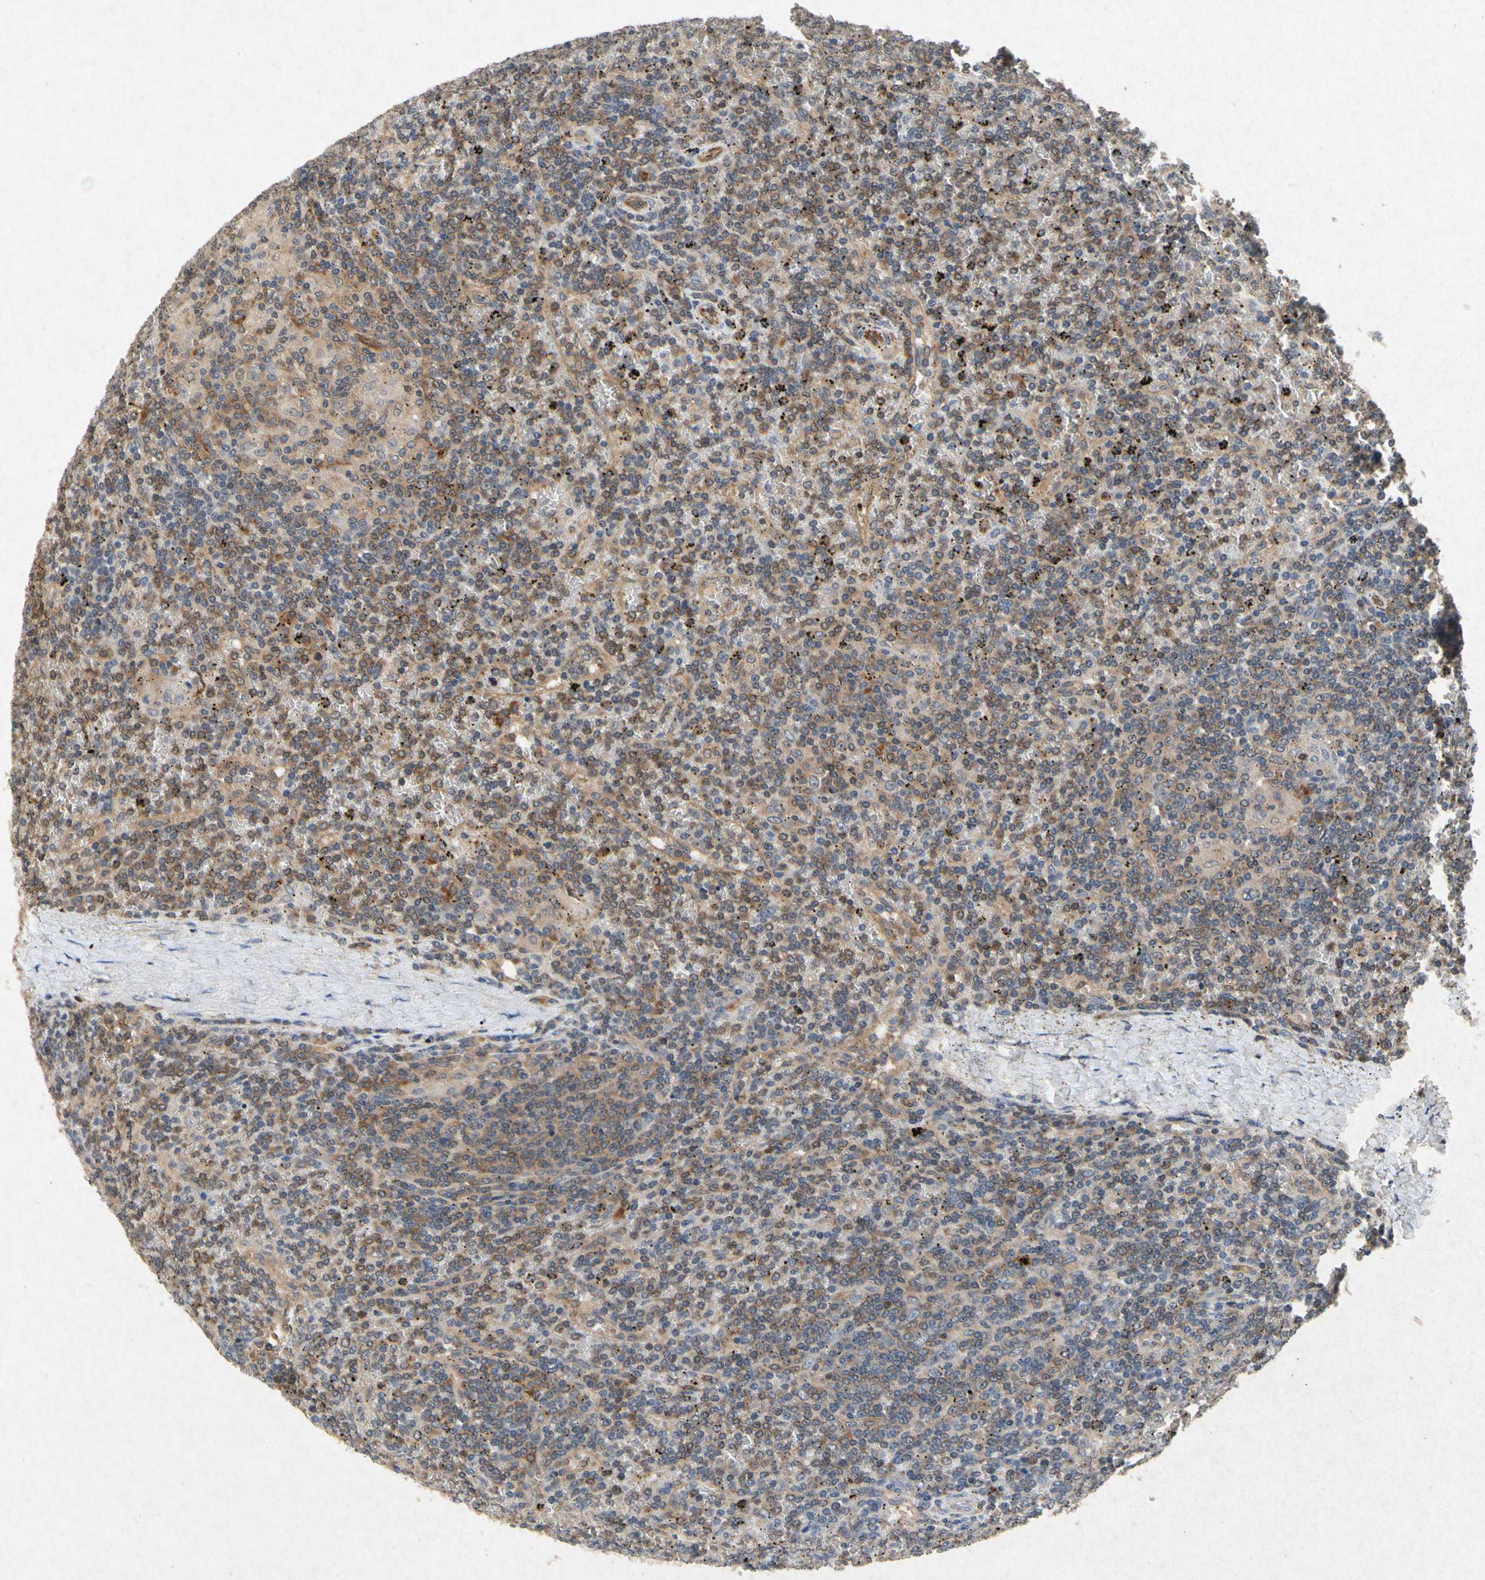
{"staining": {"intensity": "moderate", "quantity": ">75%", "location": "cytoplasmic/membranous"}, "tissue": "lymphoma", "cell_type": "Tumor cells", "image_type": "cancer", "snomed": [{"axis": "morphology", "description": "Malignant lymphoma, non-Hodgkin's type, Low grade"}, {"axis": "topography", "description": "Spleen"}], "caption": "An immunohistochemistry image of neoplastic tissue is shown. Protein staining in brown highlights moderate cytoplasmic/membranous positivity in lymphoma within tumor cells.", "gene": "RPS6KA1", "patient": {"sex": "female", "age": 19}}